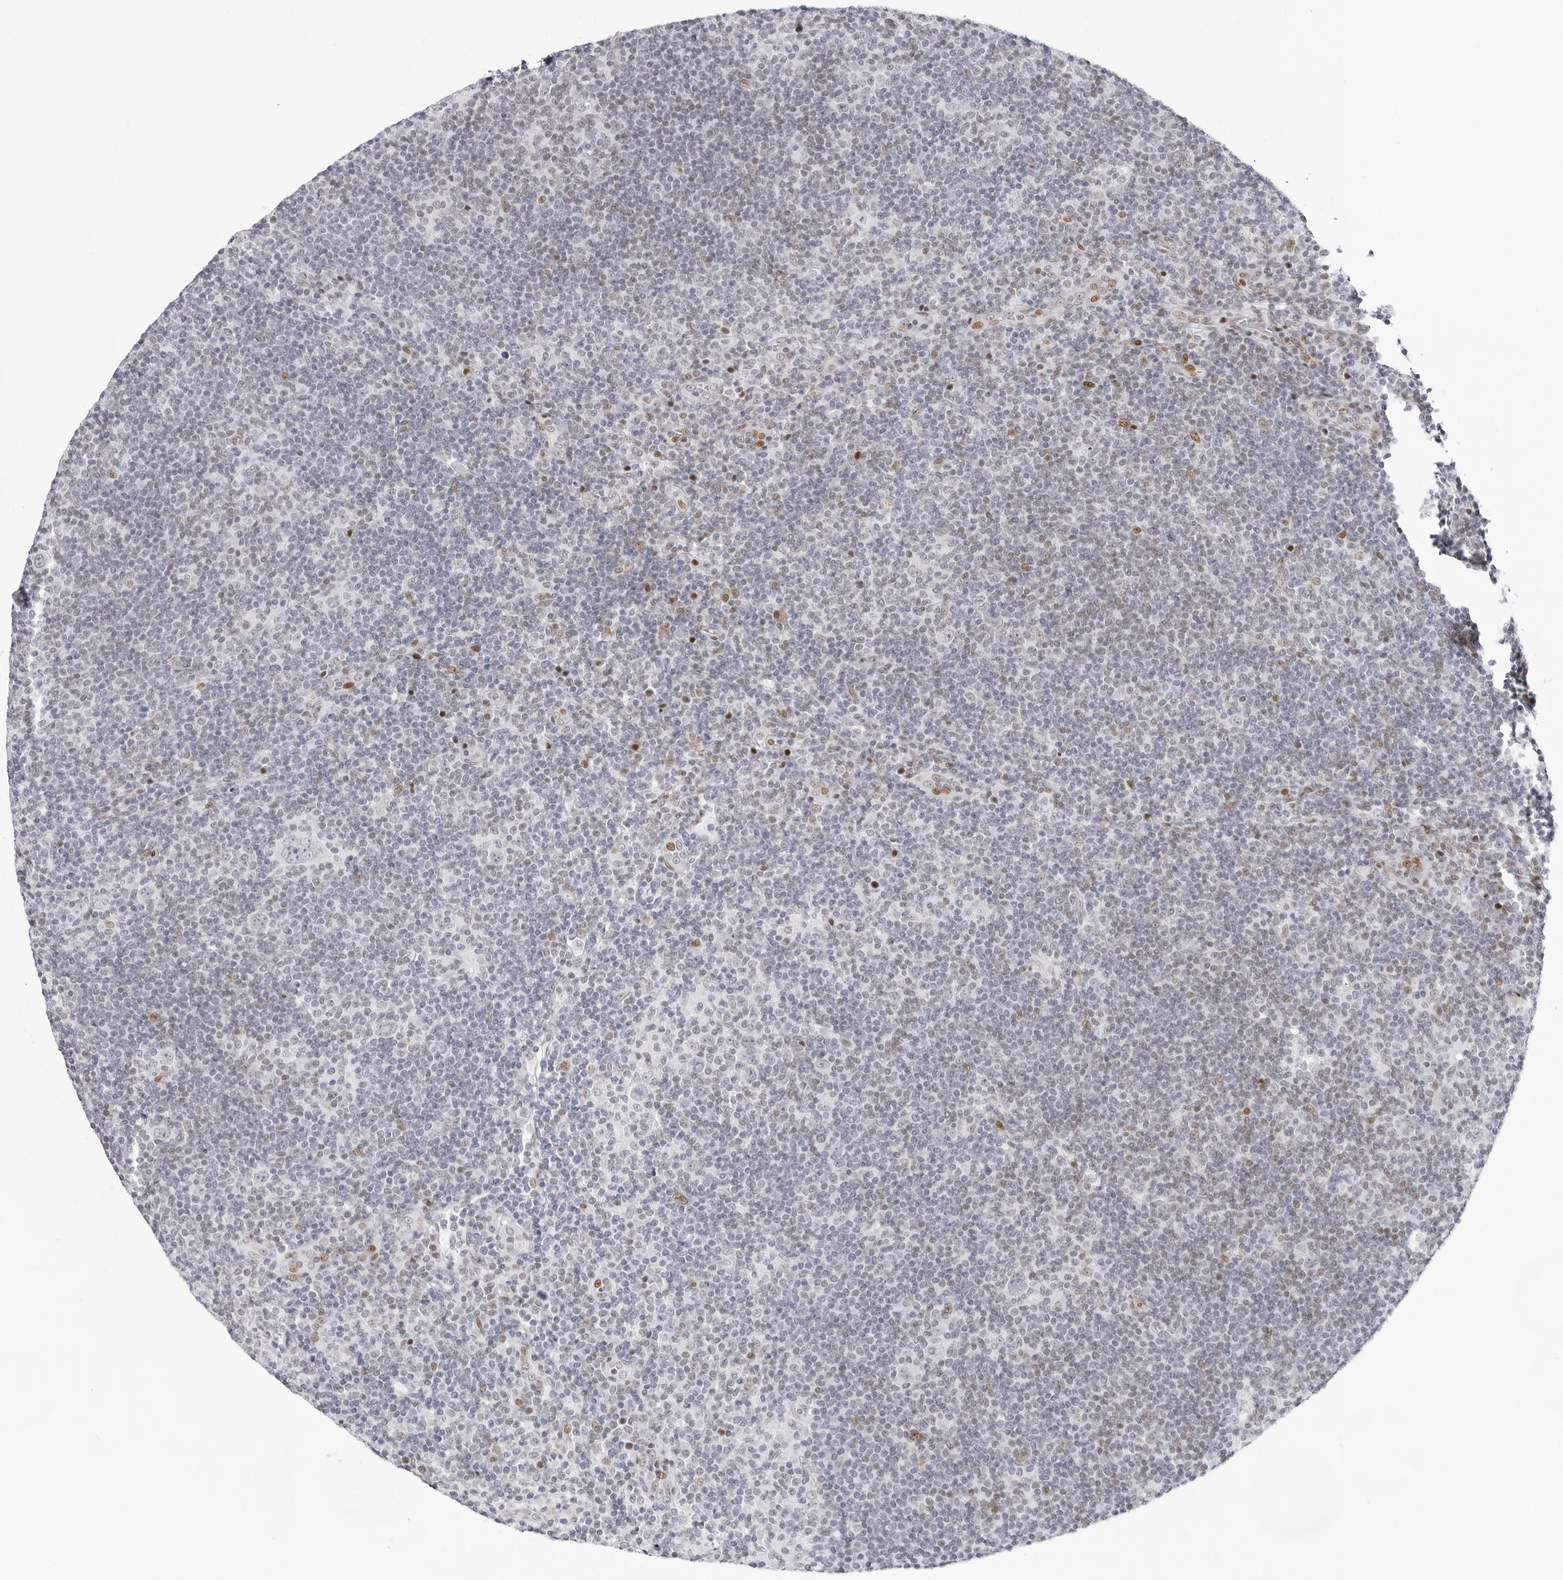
{"staining": {"intensity": "negative", "quantity": "none", "location": "none"}, "tissue": "lymphoma", "cell_type": "Tumor cells", "image_type": "cancer", "snomed": [{"axis": "morphology", "description": "Hodgkin's disease, NOS"}, {"axis": "topography", "description": "Lymph node"}], "caption": "IHC photomicrograph of lymphoma stained for a protein (brown), which exhibits no positivity in tumor cells.", "gene": "NTPCR", "patient": {"sex": "female", "age": 57}}